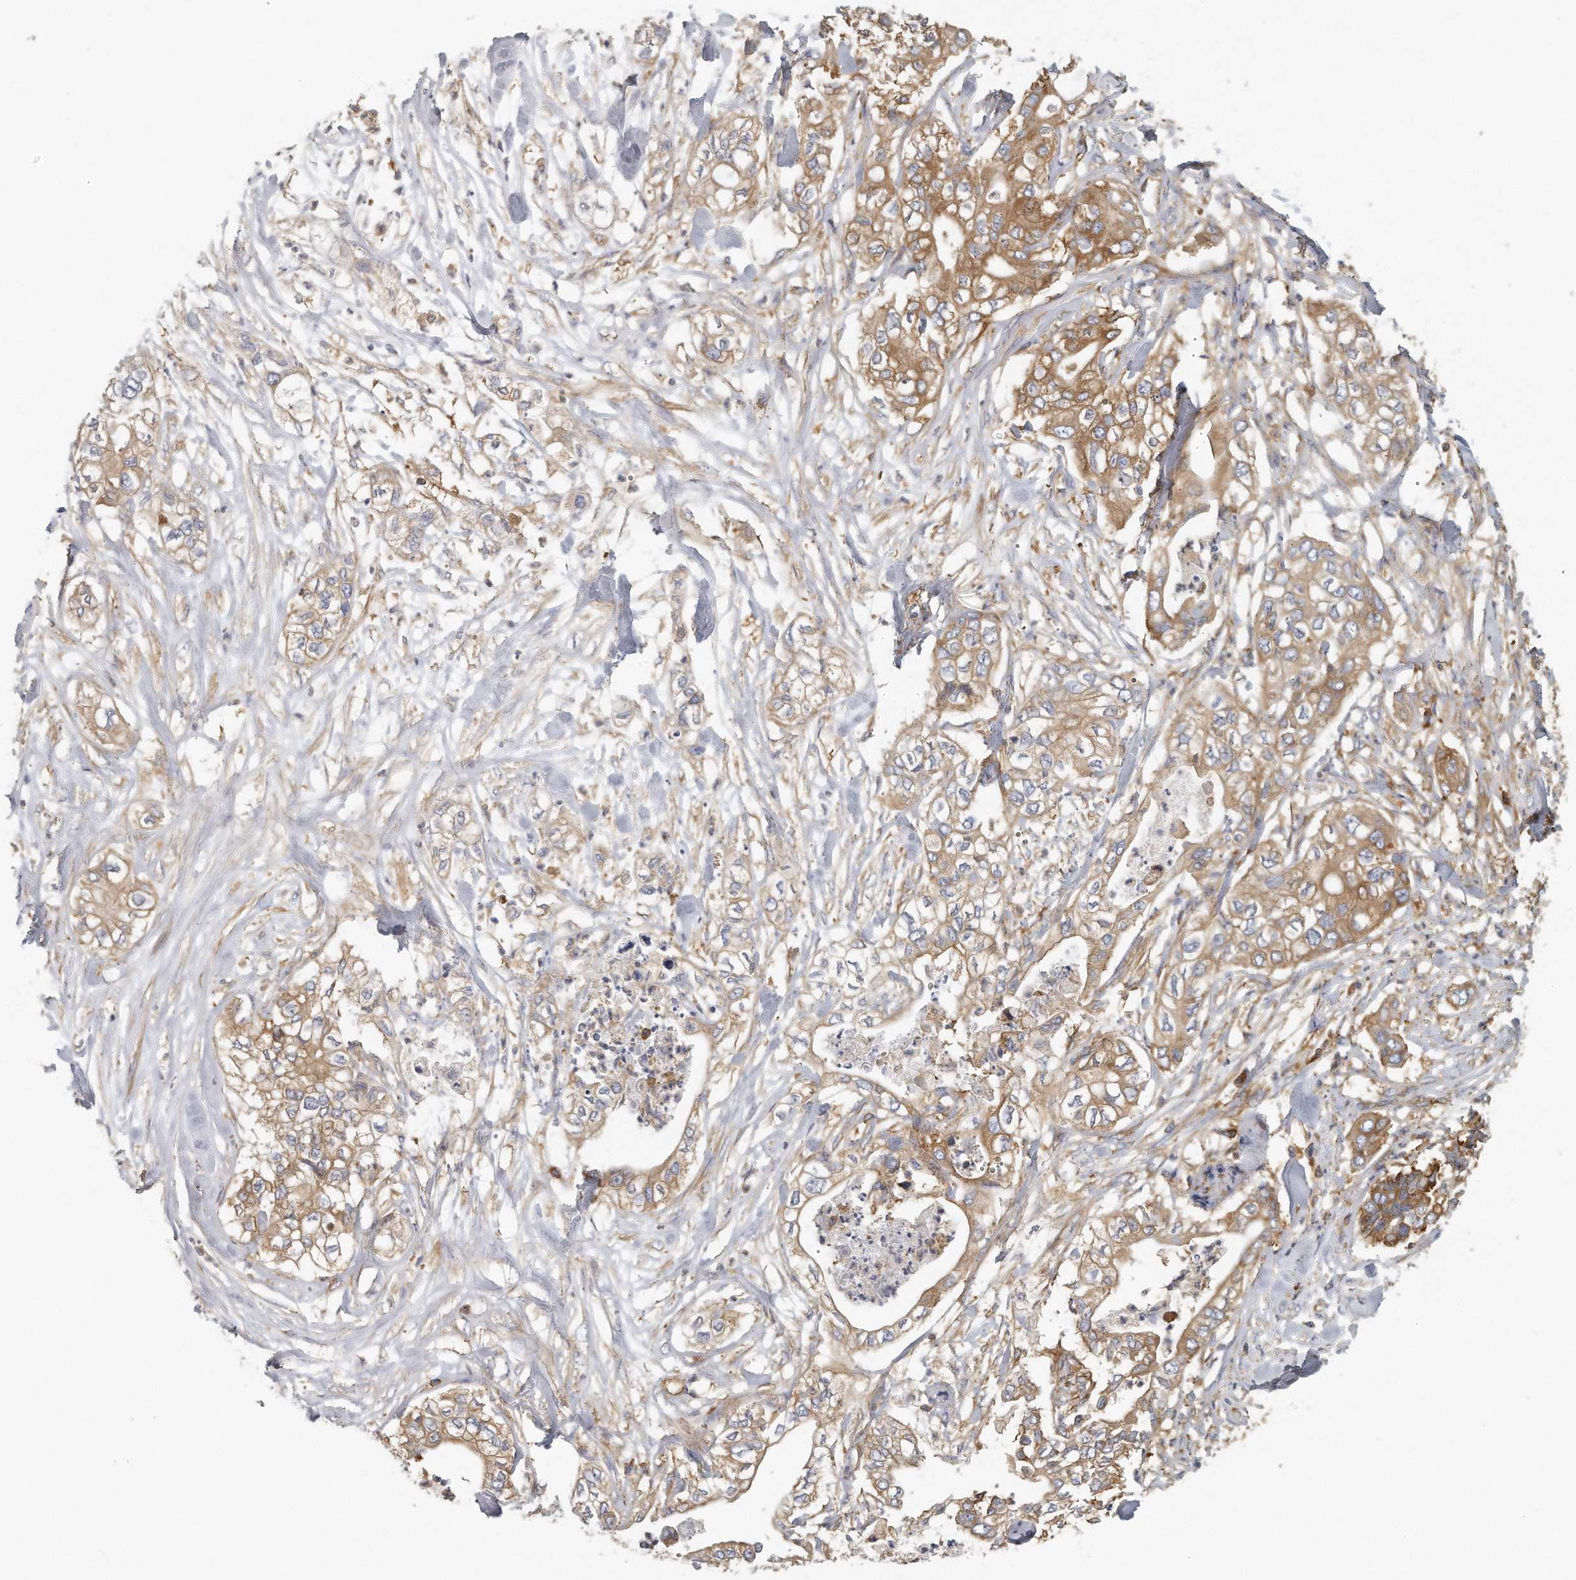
{"staining": {"intensity": "strong", "quantity": "25%-75%", "location": "cytoplasmic/membranous"}, "tissue": "pancreatic cancer", "cell_type": "Tumor cells", "image_type": "cancer", "snomed": [{"axis": "morphology", "description": "Adenocarcinoma, NOS"}, {"axis": "topography", "description": "Pancreas"}], "caption": "Immunohistochemistry (DAB) staining of human pancreatic cancer exhibits strong cytoplasmic/membranous protein positivity in approximately 25%-75% of tumor cells.", "gene": "EIF3I", "patient": {"sex": "female", "age": 78}}